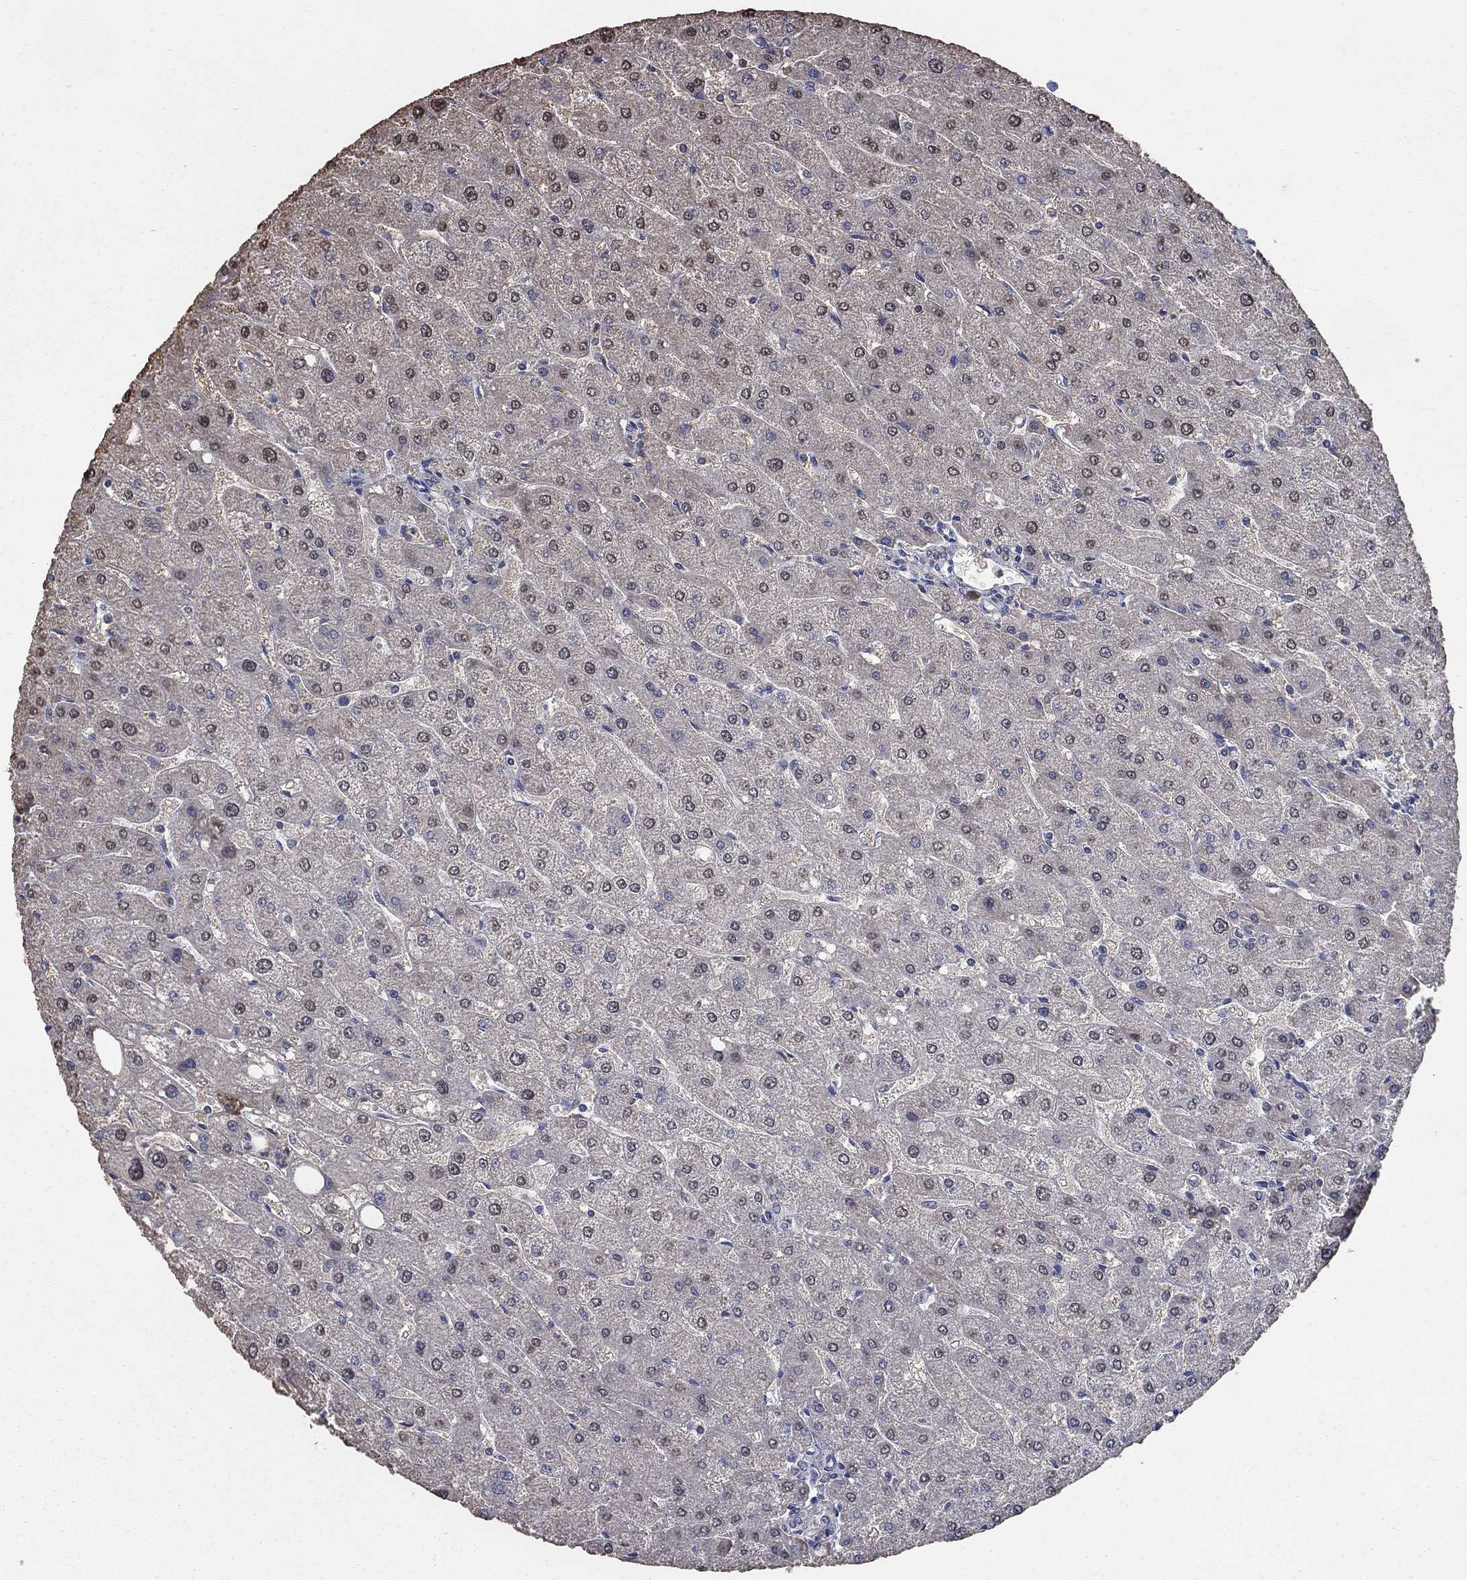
{"staining": {"intensity": "negative", "quantity": "none", "location": "none"}, "tissue": "liver", "cell_type": "Cholangiocytes", "image_type": "normal", "snomed": [{"axis": "morphology", "description": "Normal tissue, NOS"}, {"axis": "topography", "description": "Liver"}], "caption": "The histopathology image shows no significant staining in cholangiocytes of liver.", "gene": "MRPS24", "patient": {"sex": "male", "age": 67}}